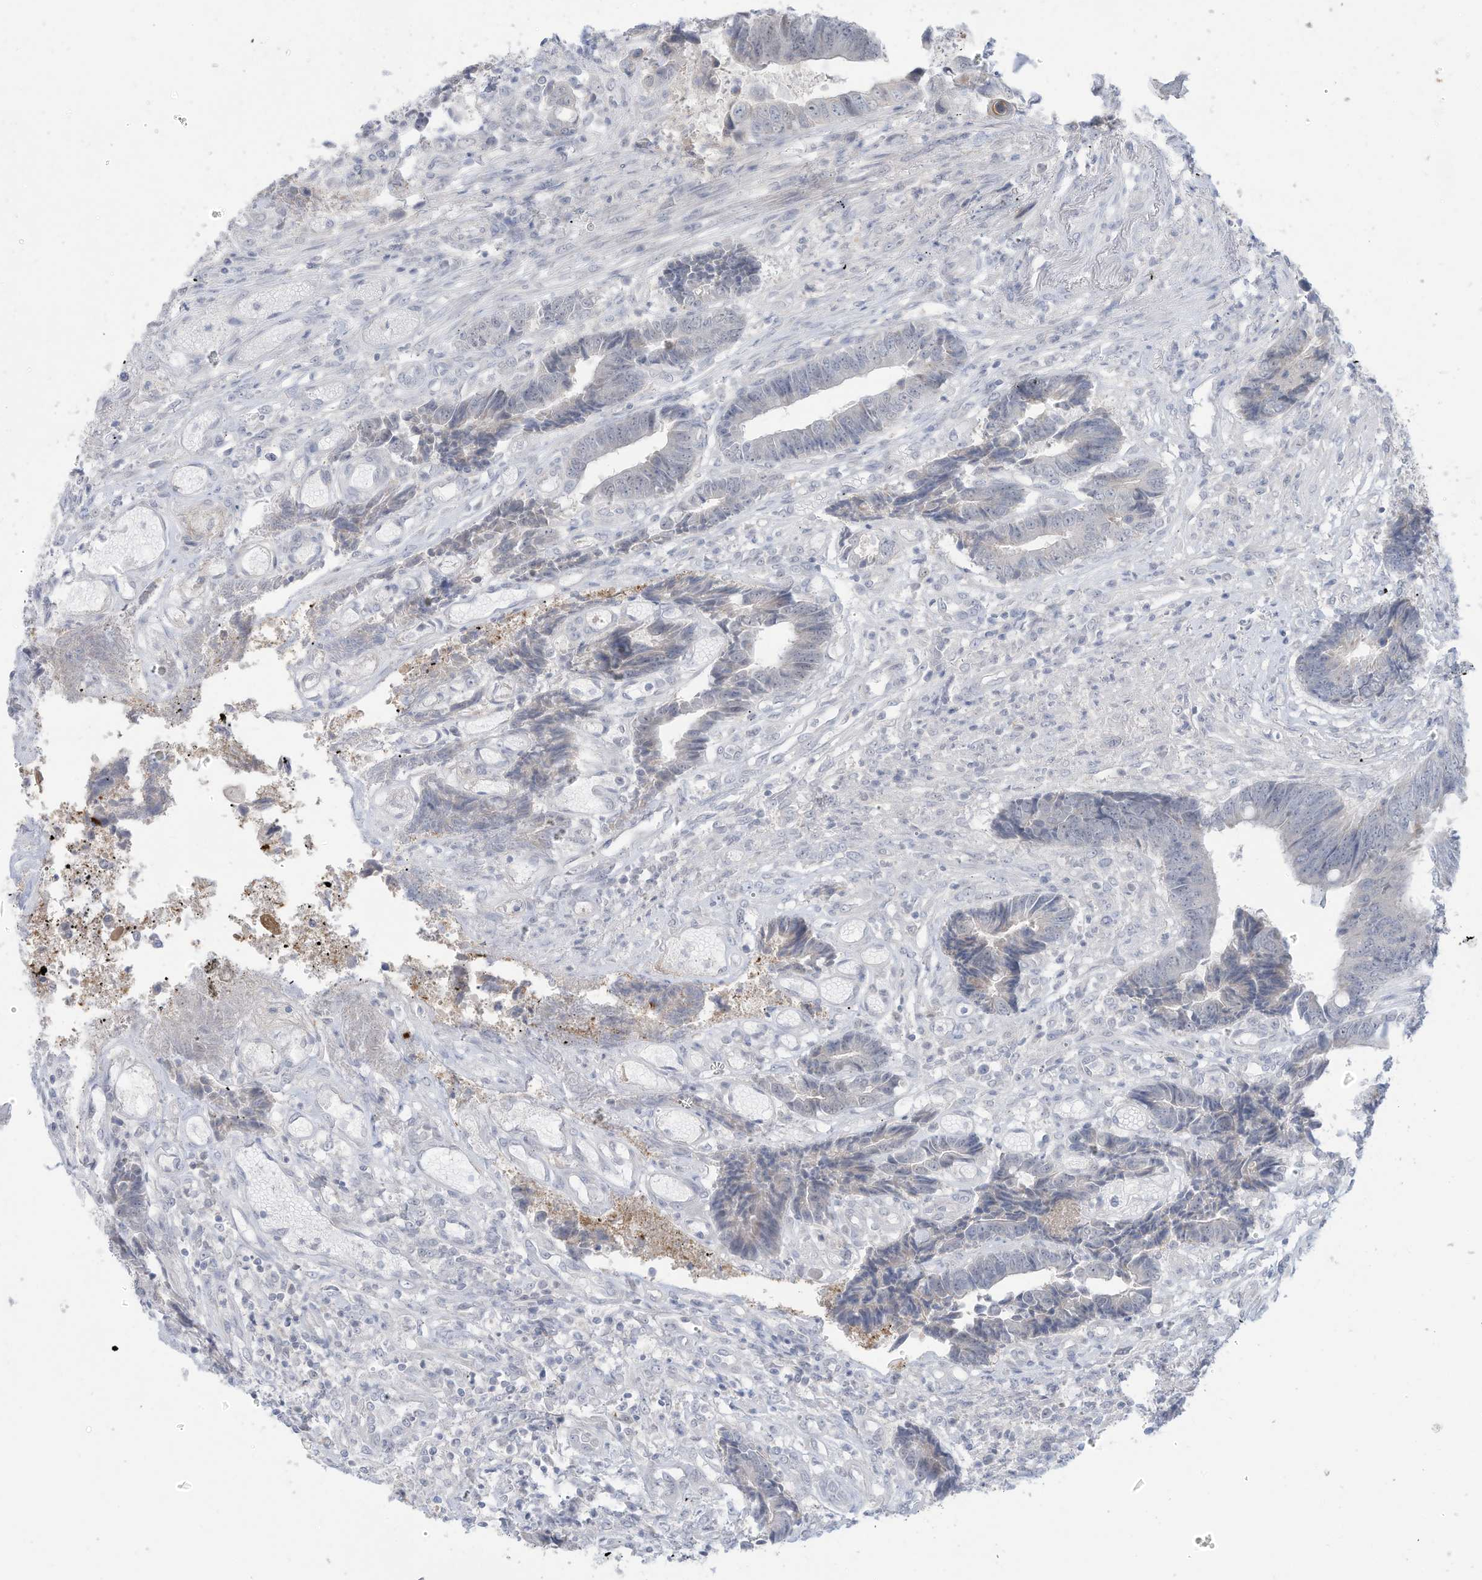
{"staining": {"intensity": "negative", "quantity": "none", "location": "none"}, "tissue": "colorectal cancer", "cell_type": "Tumor cells", "image_type": "cancer", "snomed": [{"axis": "morphology", "description": "Adenocarcinoma, NOS"}, {"axis": "topography", "description": "Rectum"}], "caption": "A photomicrograph of adenocarcinoma (colorectal) stained for a protein reveals no brown staining in tumor cells.", "gene": "OGT", "patient": {"sex": "male", "age": 84}}